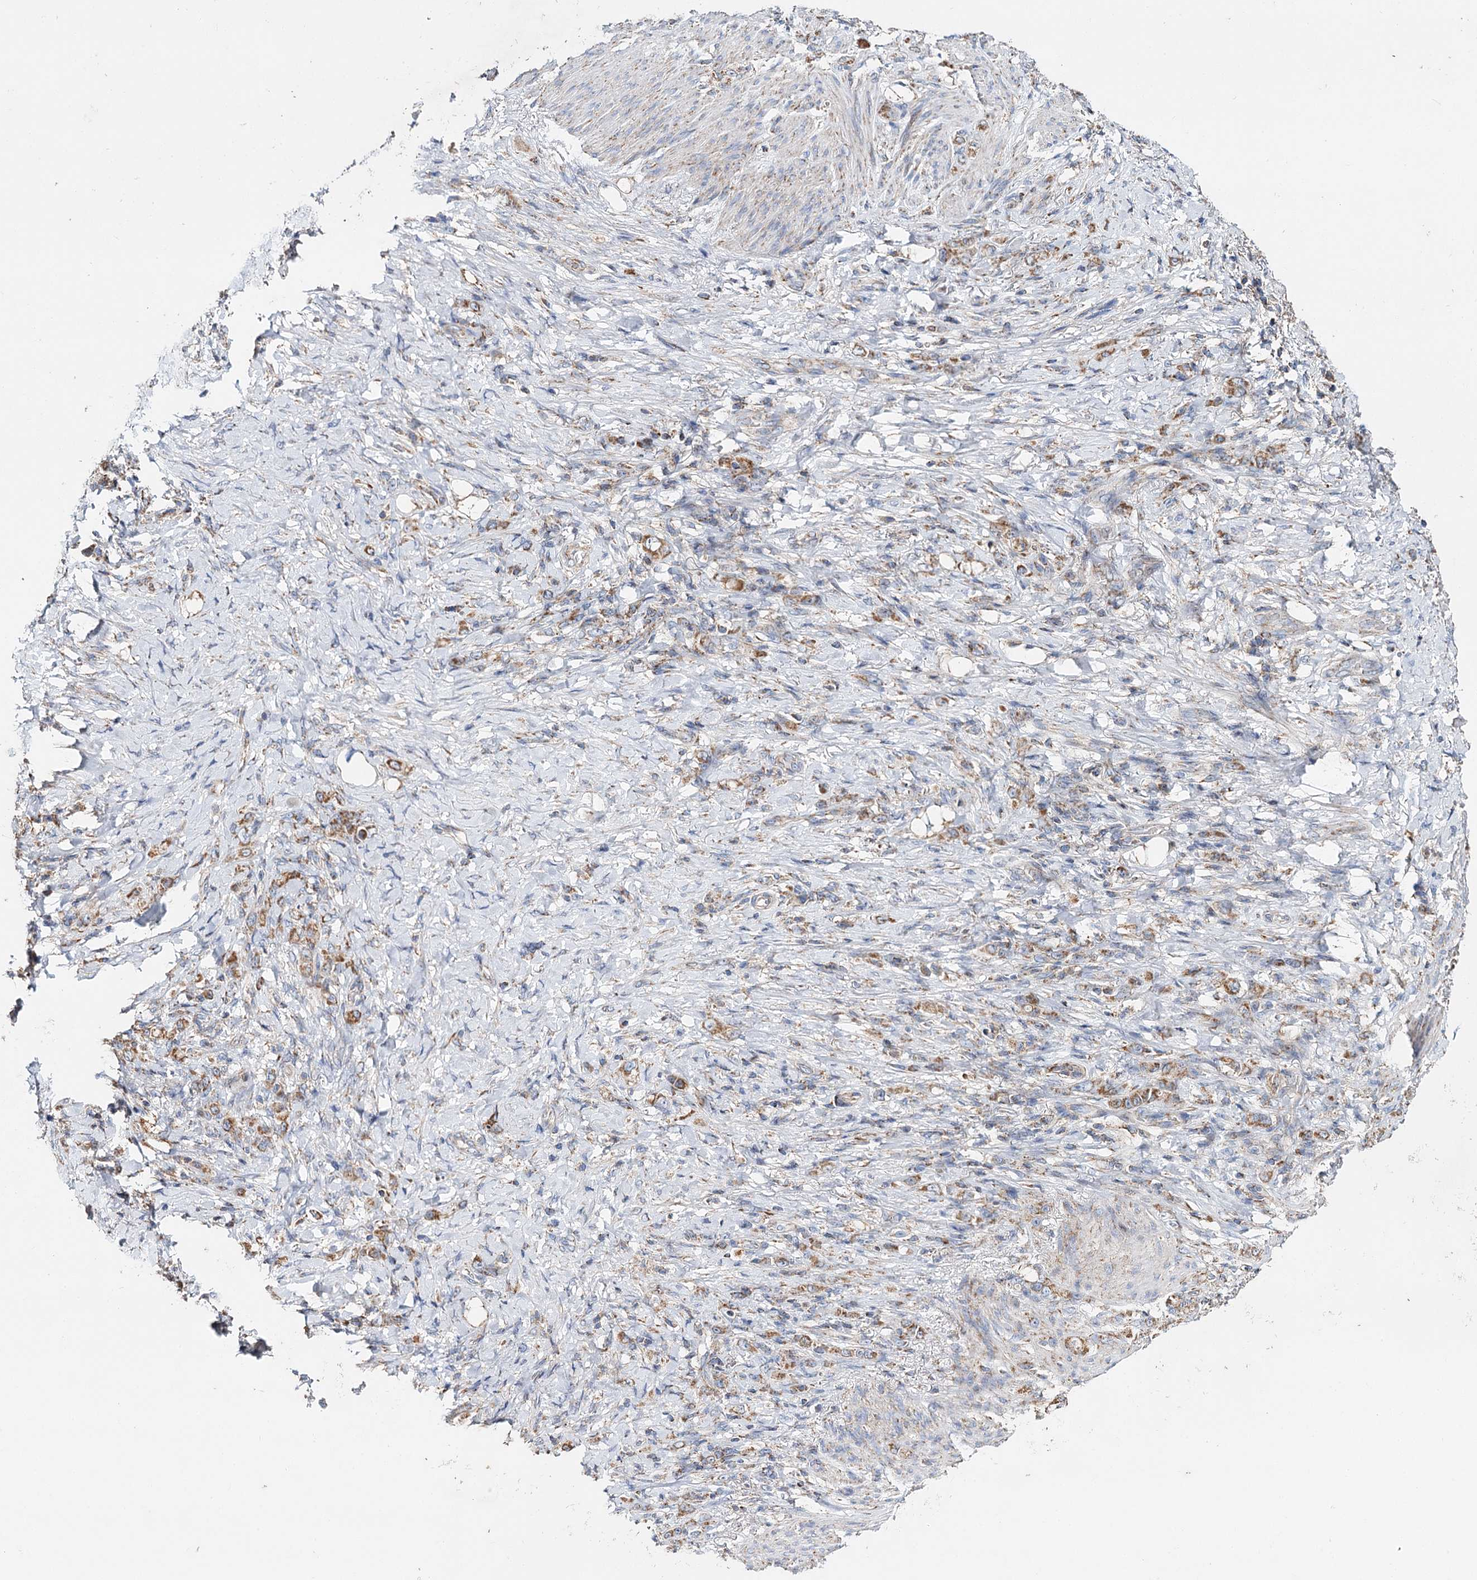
{"staining": {"intensity": "moderate", "quantity": ">75%", "location": "cytoplasmic/membranous"}, "tissue": "stomach cancer", "cell_type": "Tumor cells", "image_type": "cancer", "snomed": [{"axis": "morphology", "description": "Adenocarcinoma, NOS"}, {"axis": "topography", "description": "Stomach"}], "caption": "A histopathology image of adenocarcinoma (stomach) stained for a protein shows moderate cytoplasmic/membranous brown staining in tumor cells. Nuclei are stained in blue.", "gene": "CFAP46", "patient": {"sex": "female", "age": 79}}